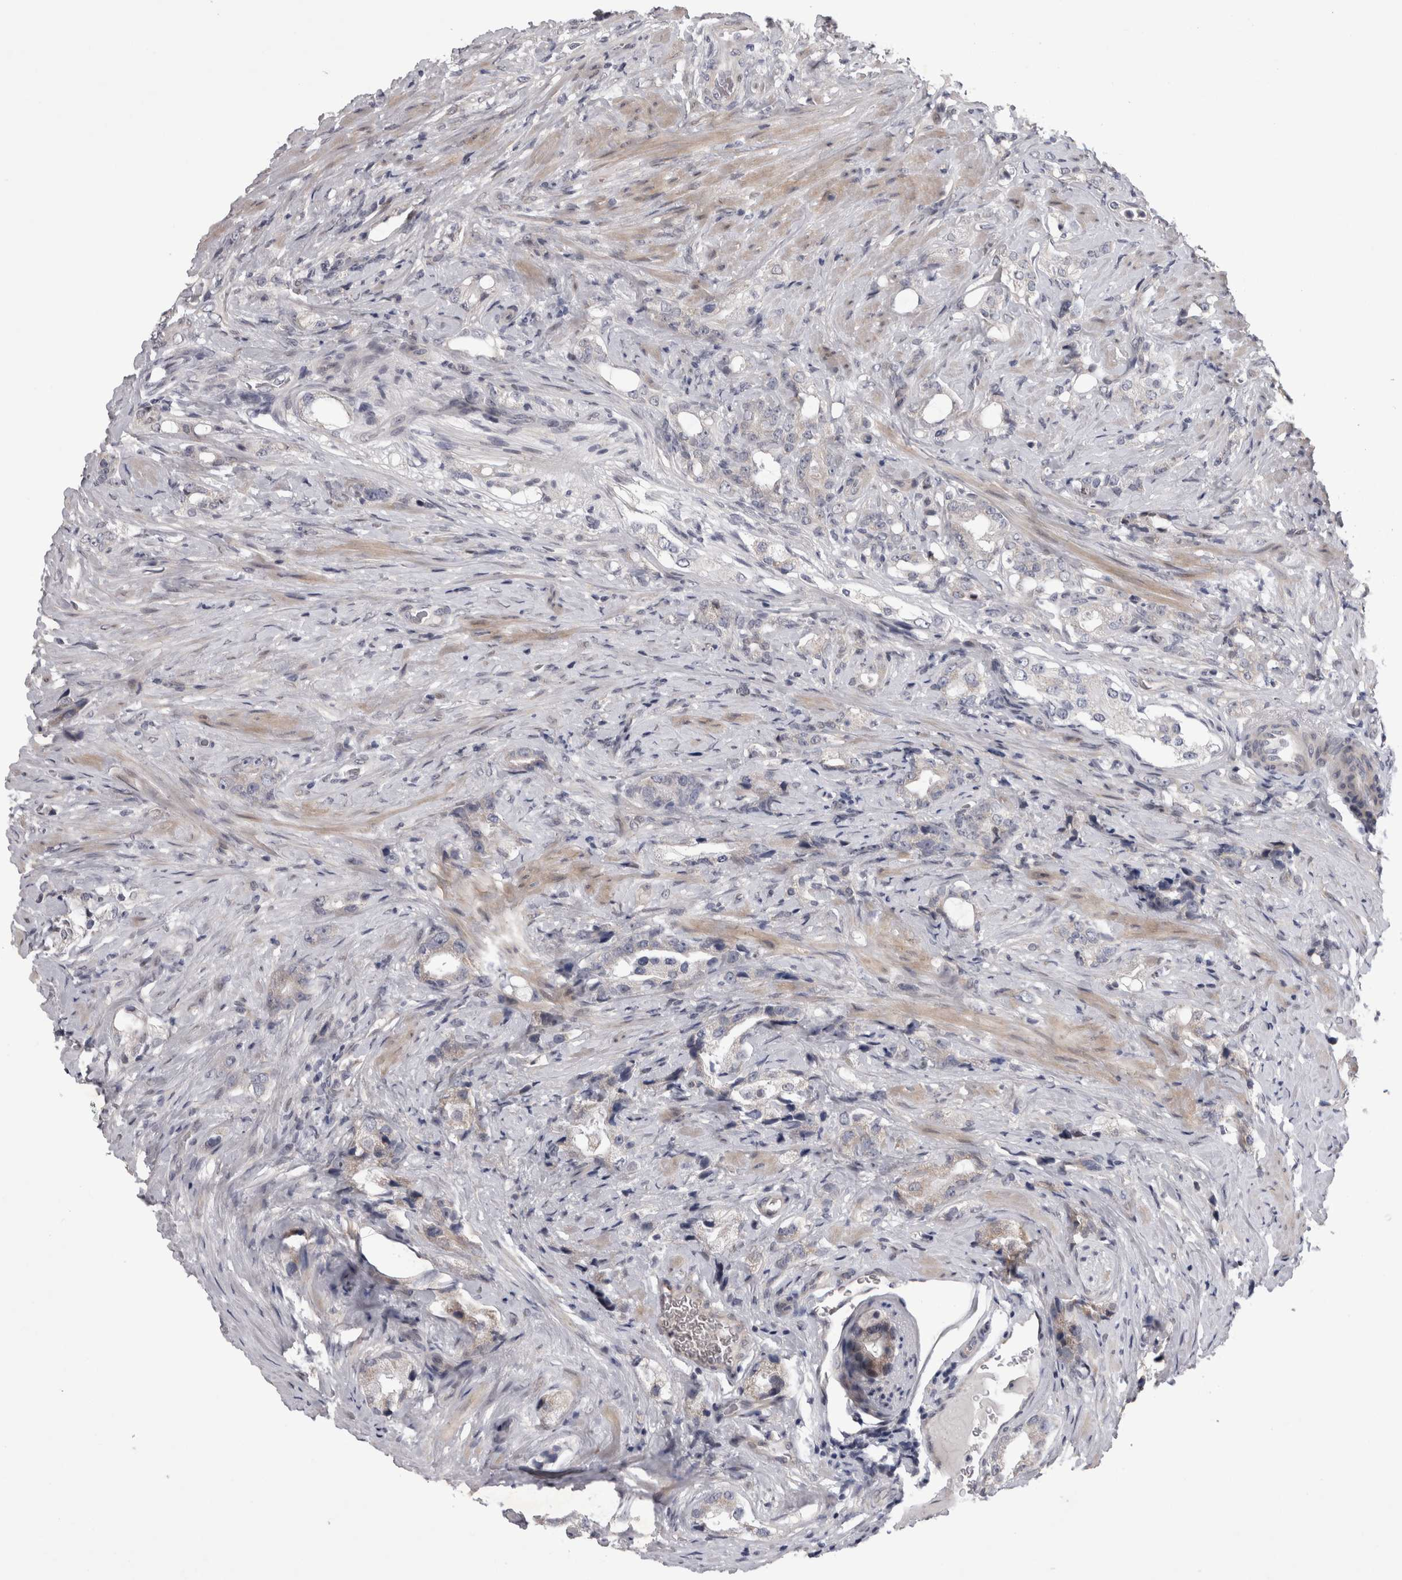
{"staining": {"intensity": "negative", "quantity": "none", "location": "none"}, "tissue": "prostate cancer", "cell_type": "Tumor cells", "image_type": "cancer", "snomed": [{"axis": "morphology", "description": "Adenocarcinoma, High grade"}, {"axis": "topography", "description": "Prostate"}], "caption": "Immunohistochemistry (IHC) photomicrograph of human prostate high-grade adenocarcinoma stained for a protein (brown), which demonstrates no positivity in tumor cells. (DAB immunohistochemistry with hematoxylin counter stain).", "gene": "IFI44", "patient": {"sex": "male", "age": 63}}